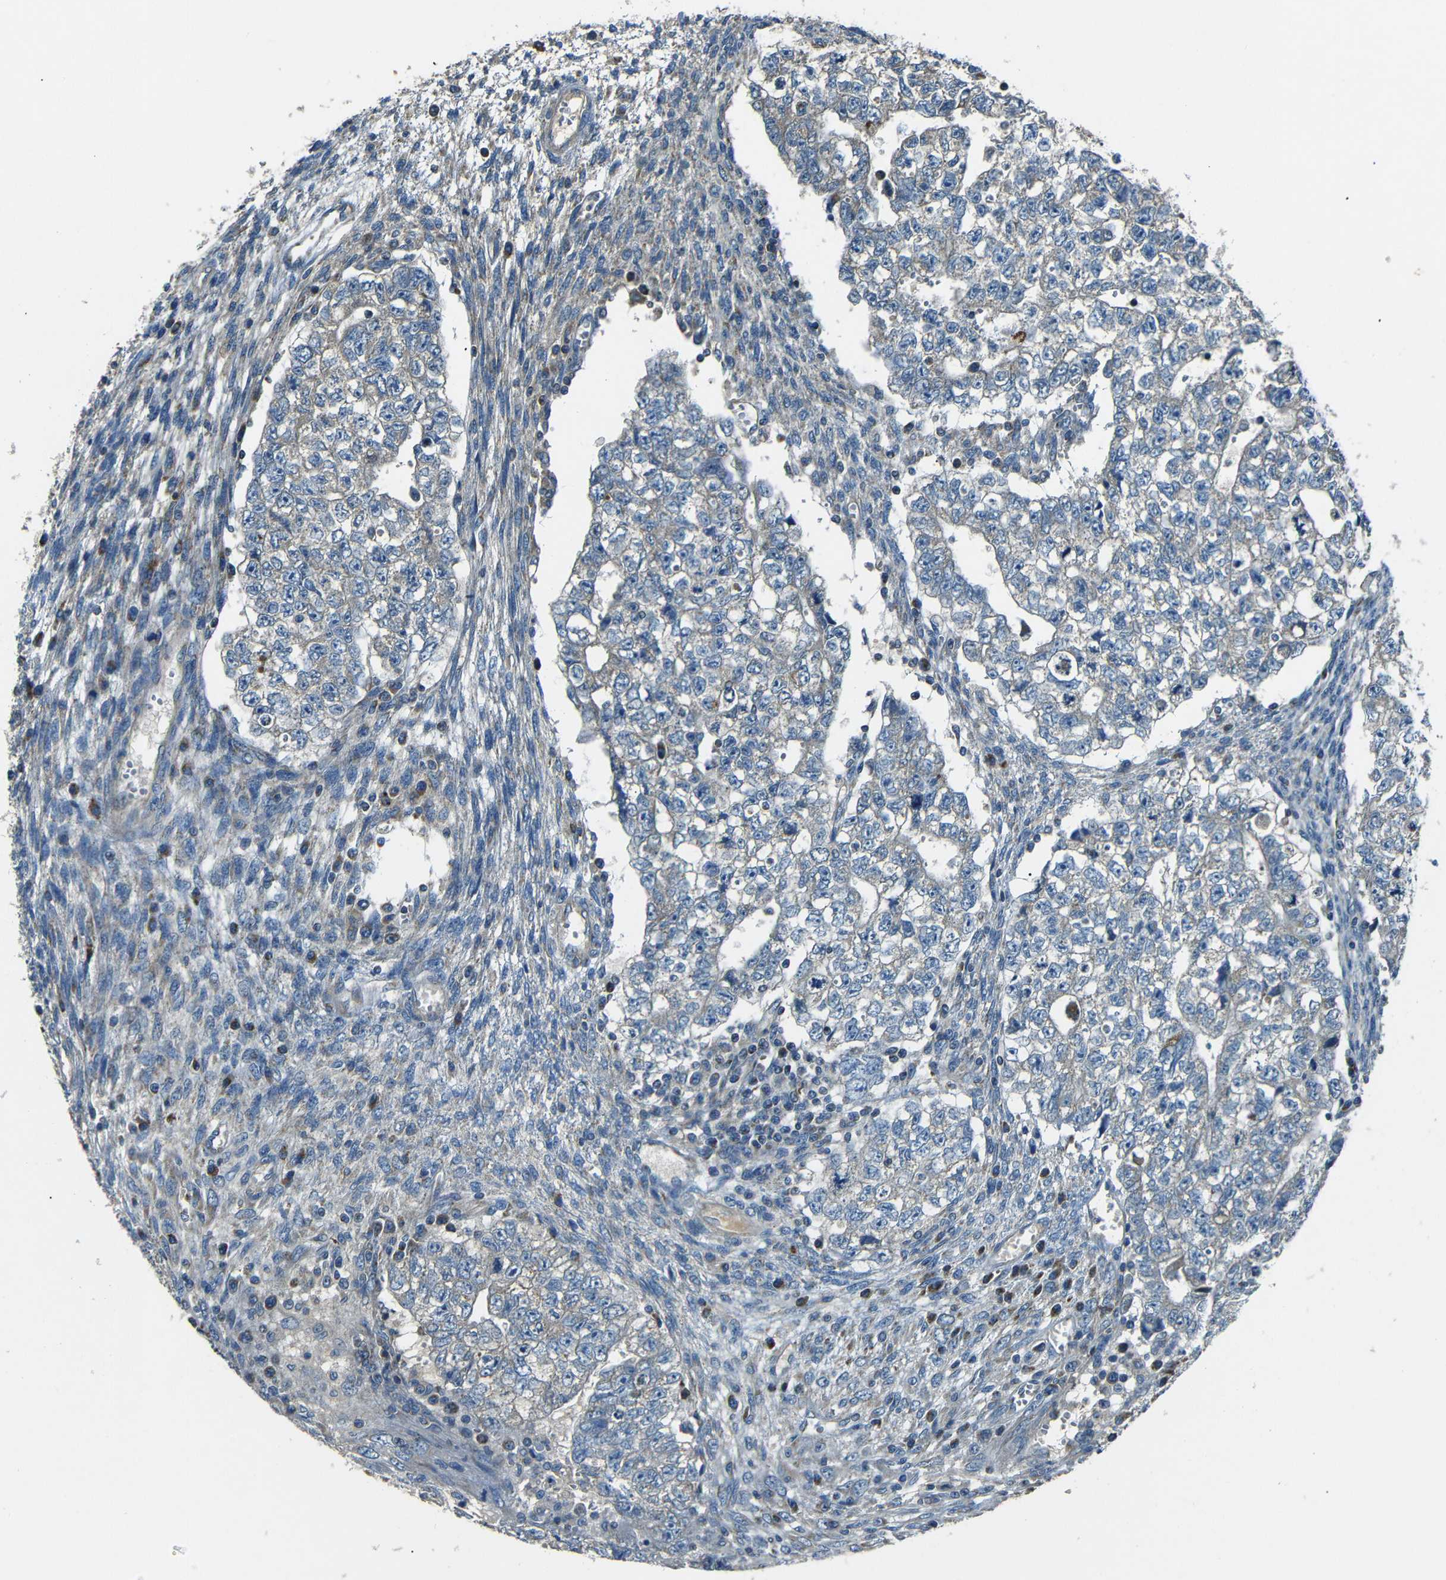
{"staining": {"intensity": "weak", "quantity": "25%-75%", "location": "cytoplasmic/membranous"}, "tissue": "testis cancer", "cell_type": "Tumor cells", "image_type": "cancer", "snomed": [{"axis": "morphology", "description": "Seminoma, NOS"}, {"axis": "morphology", "description": "Carcinoma, Embryonal, NOS"}, {"axis": "topography", "description": "Testis"}], "caption": "Immunohistochemical staining of testis embryonal carcinoma demonstrates low levels of weak cytoplasmic/membranous staining in about 25%-75% of tumor cells.", "gene": "NETO2", "patient": {"sex": "male", "age": 38}}